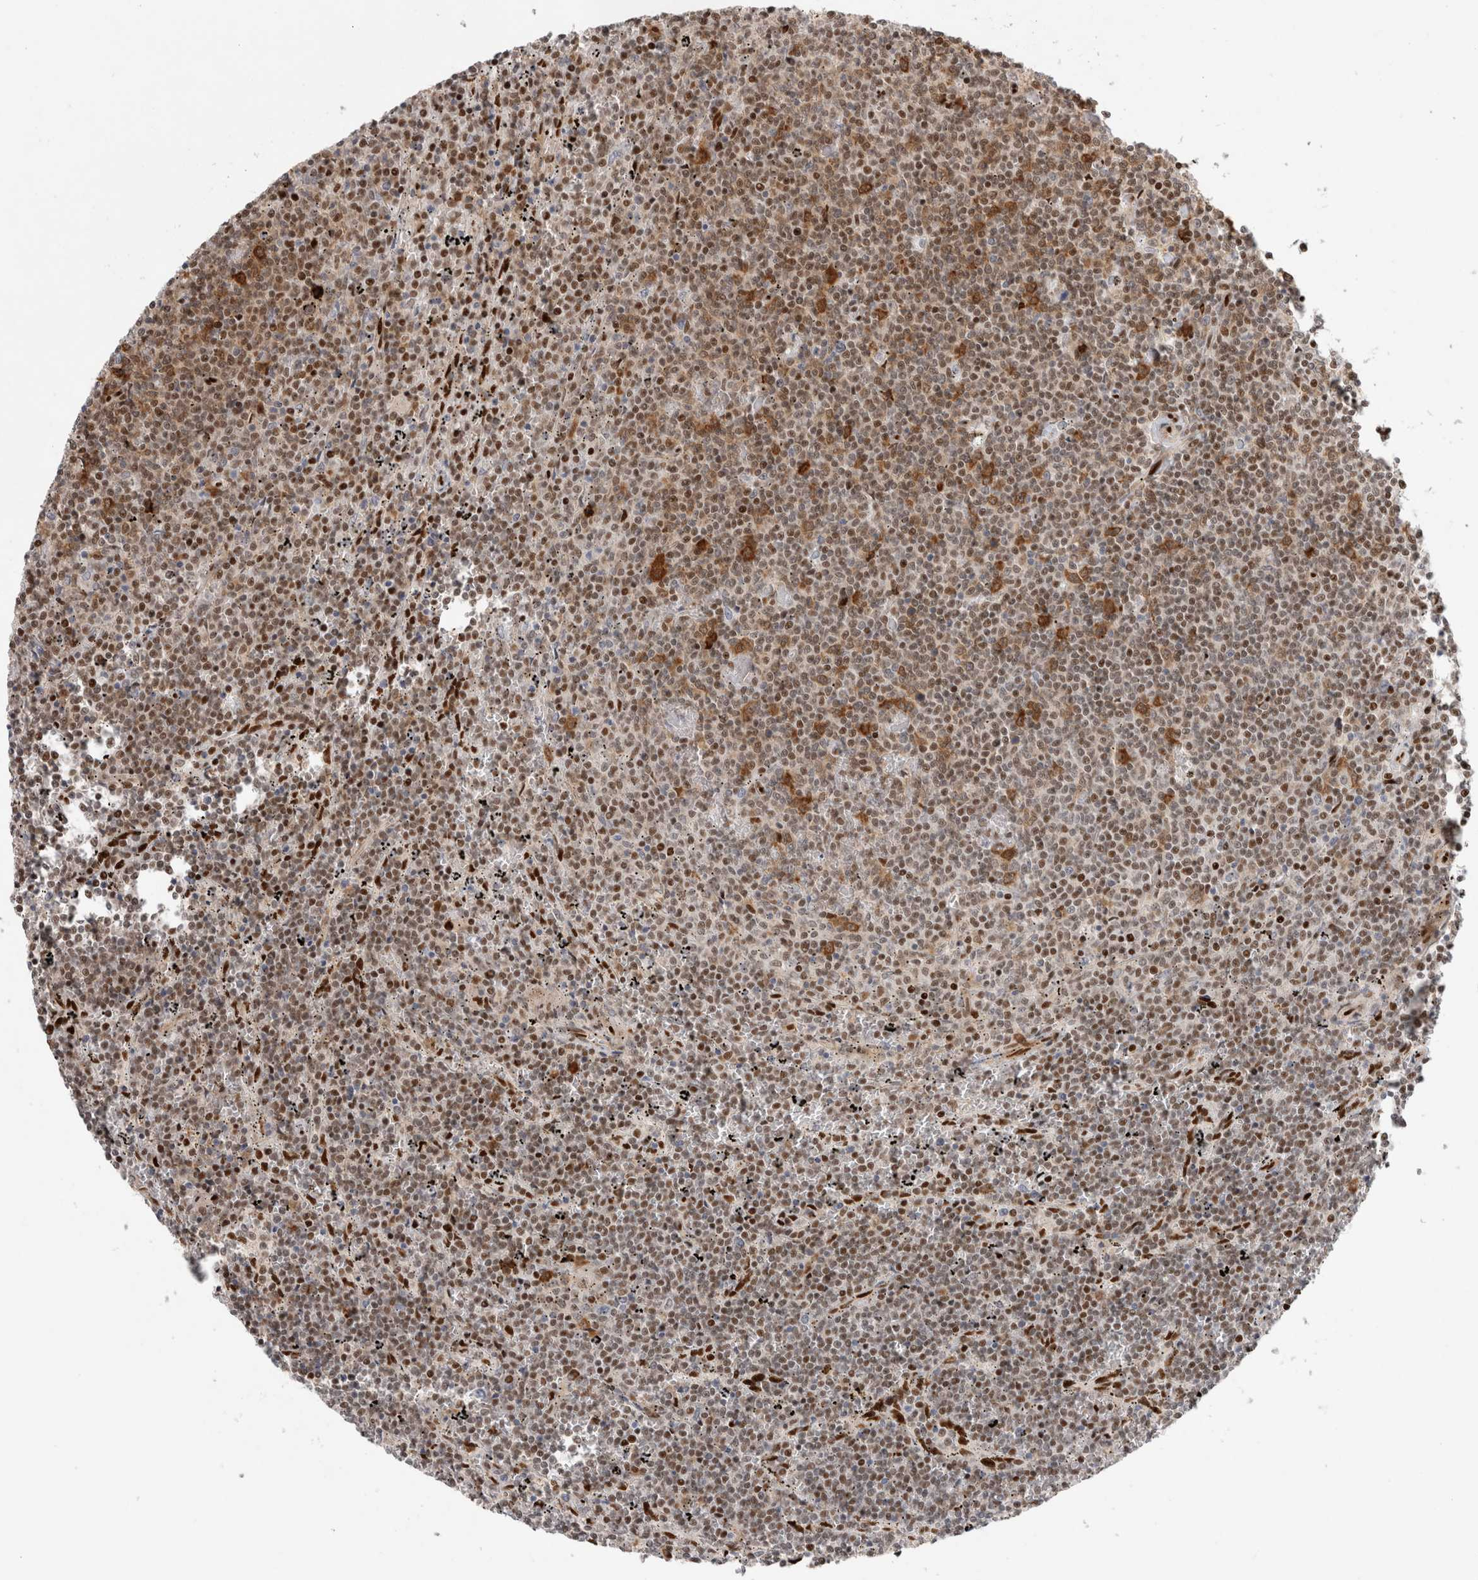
{"staining": {"intensity": "moderate", "quantity": ">75%", "location": "cytoplasmic/membranous,nuclear"}, "tissue": "lymphoma", "cell_type": "Tumor cells", "image_type": "cancer", "snomed": [{"axis": "morphology", "description": "Malignant lymphoma, non-Hodgkin's type, Low grade"}, {"axis": "topography", "description": "Spleen"}], "caption": "Human low-grade malignant lymphoma, non-Hodgkin's type stained with a protein marker demonstrates moderate staining in tumor cells.", "gene": "TCF4", "patient": {"sex": "female", "age": 50}}